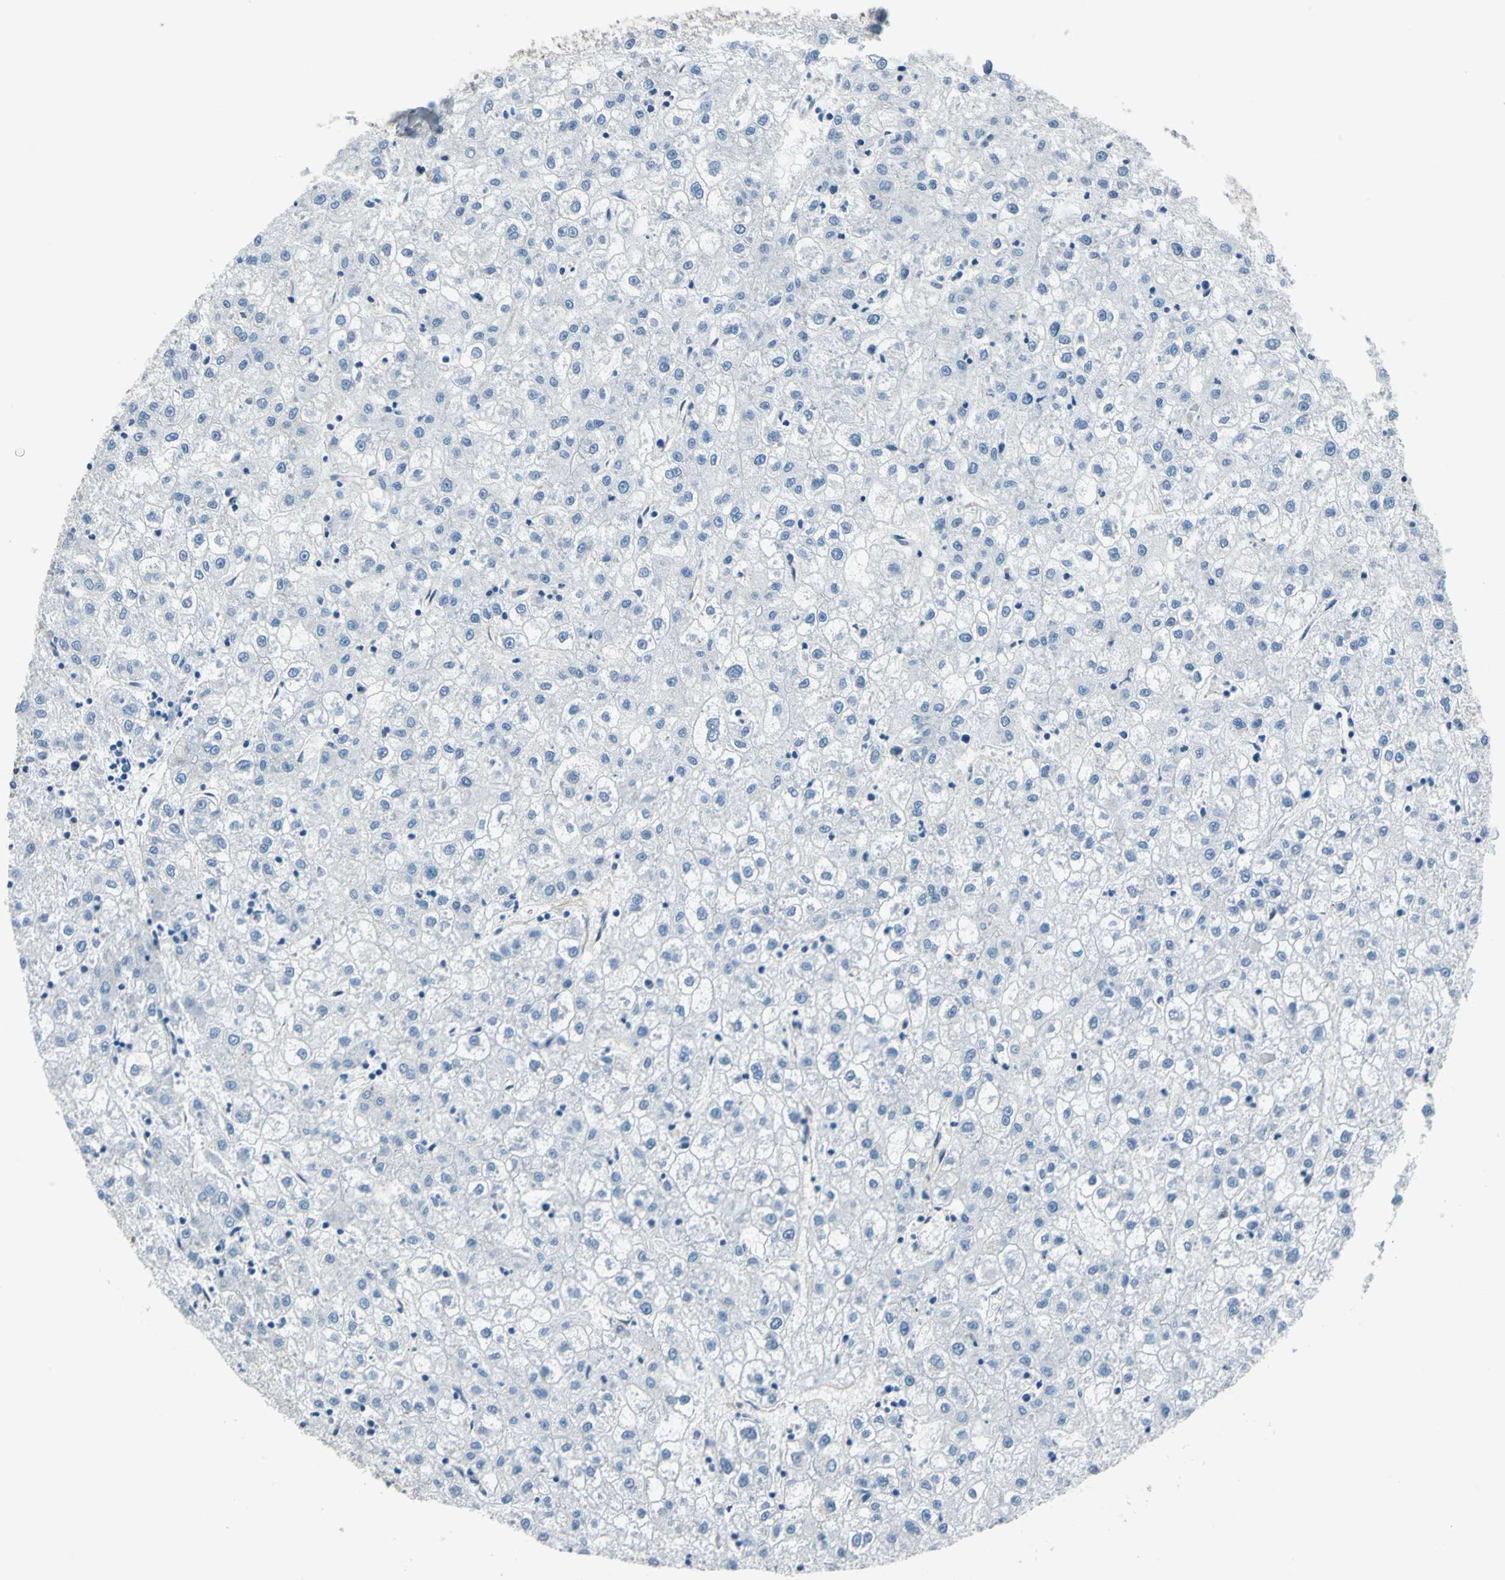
{"staining": {"intensity": "negative", "quantity": "none", "location": "none"}, "tissue": "liver cancer", "cell_type": "Tumor cells", "image_type": "cancer", "snomed": [{"axis": "morphology", "description": "Carcinoma, Hepatocellular, NOS"}, {"axis": "topography", "description": "Liver"}], "caption": "Tumor cells show no significant protein staining in liver cancer.", "gene": "CDC42EP1", "patient": {"sex": "male", "age": 72}}